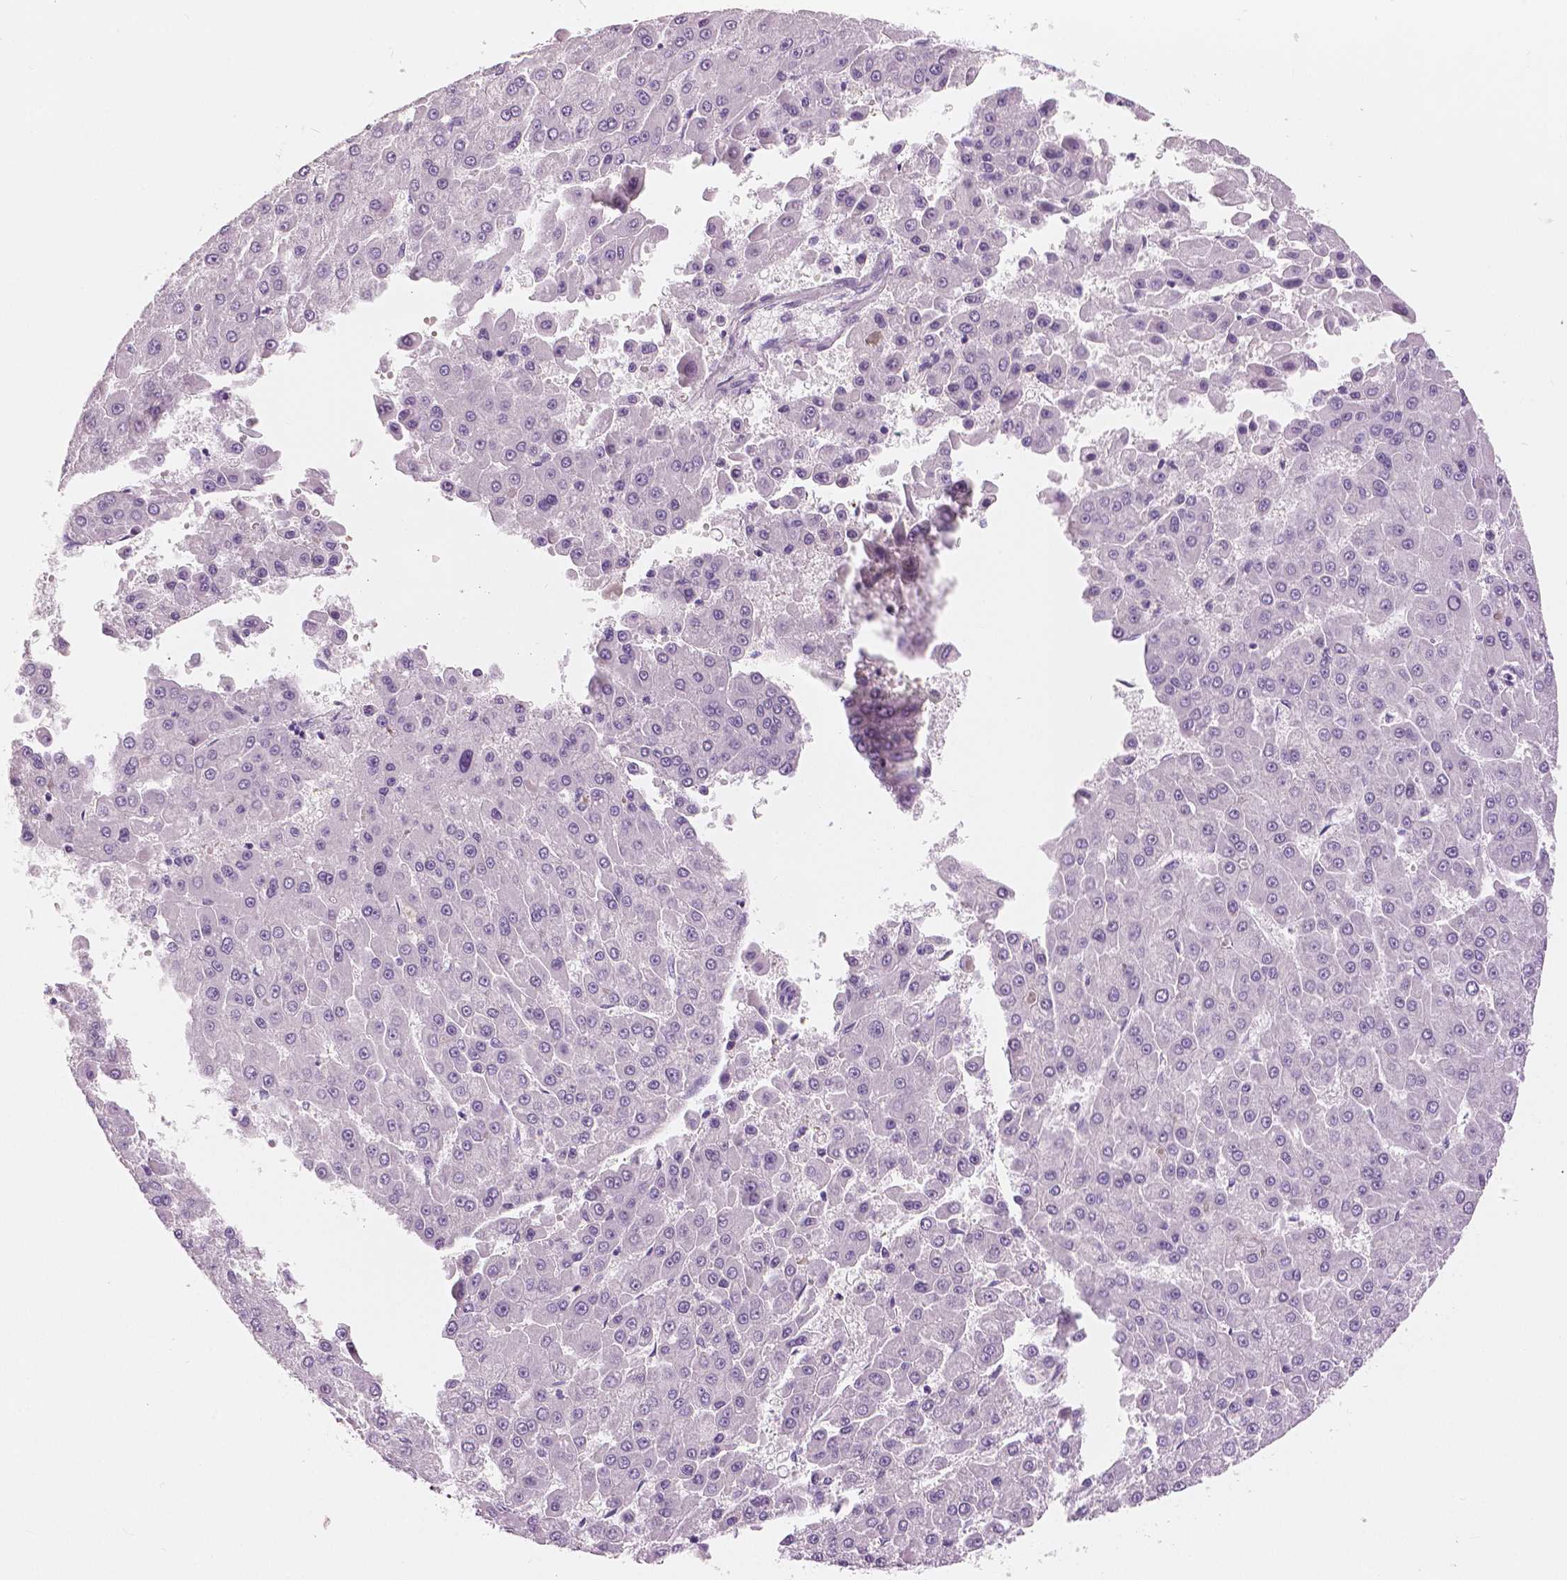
{"staining": {"intensity": "negative", "quantity": "none", "location": "none"}, "tissue": "liver cancer", "cell_type": "Tumor cells", "image_type": "cancer", "snomed": [{"axis": "morphology", "description": "Carcinoma, Hepatocellular, NOS"}, {"axis": "topography", "description": "Liver"}], "caption": "Hepatocellular carcinoma (liver) was stained to show a protein in brown. There is no significant positivity in tumor cells. Nuclei are stained in blue.", "gene": "SLC24A1", "patient": {"sex": "male", "age": 78}}